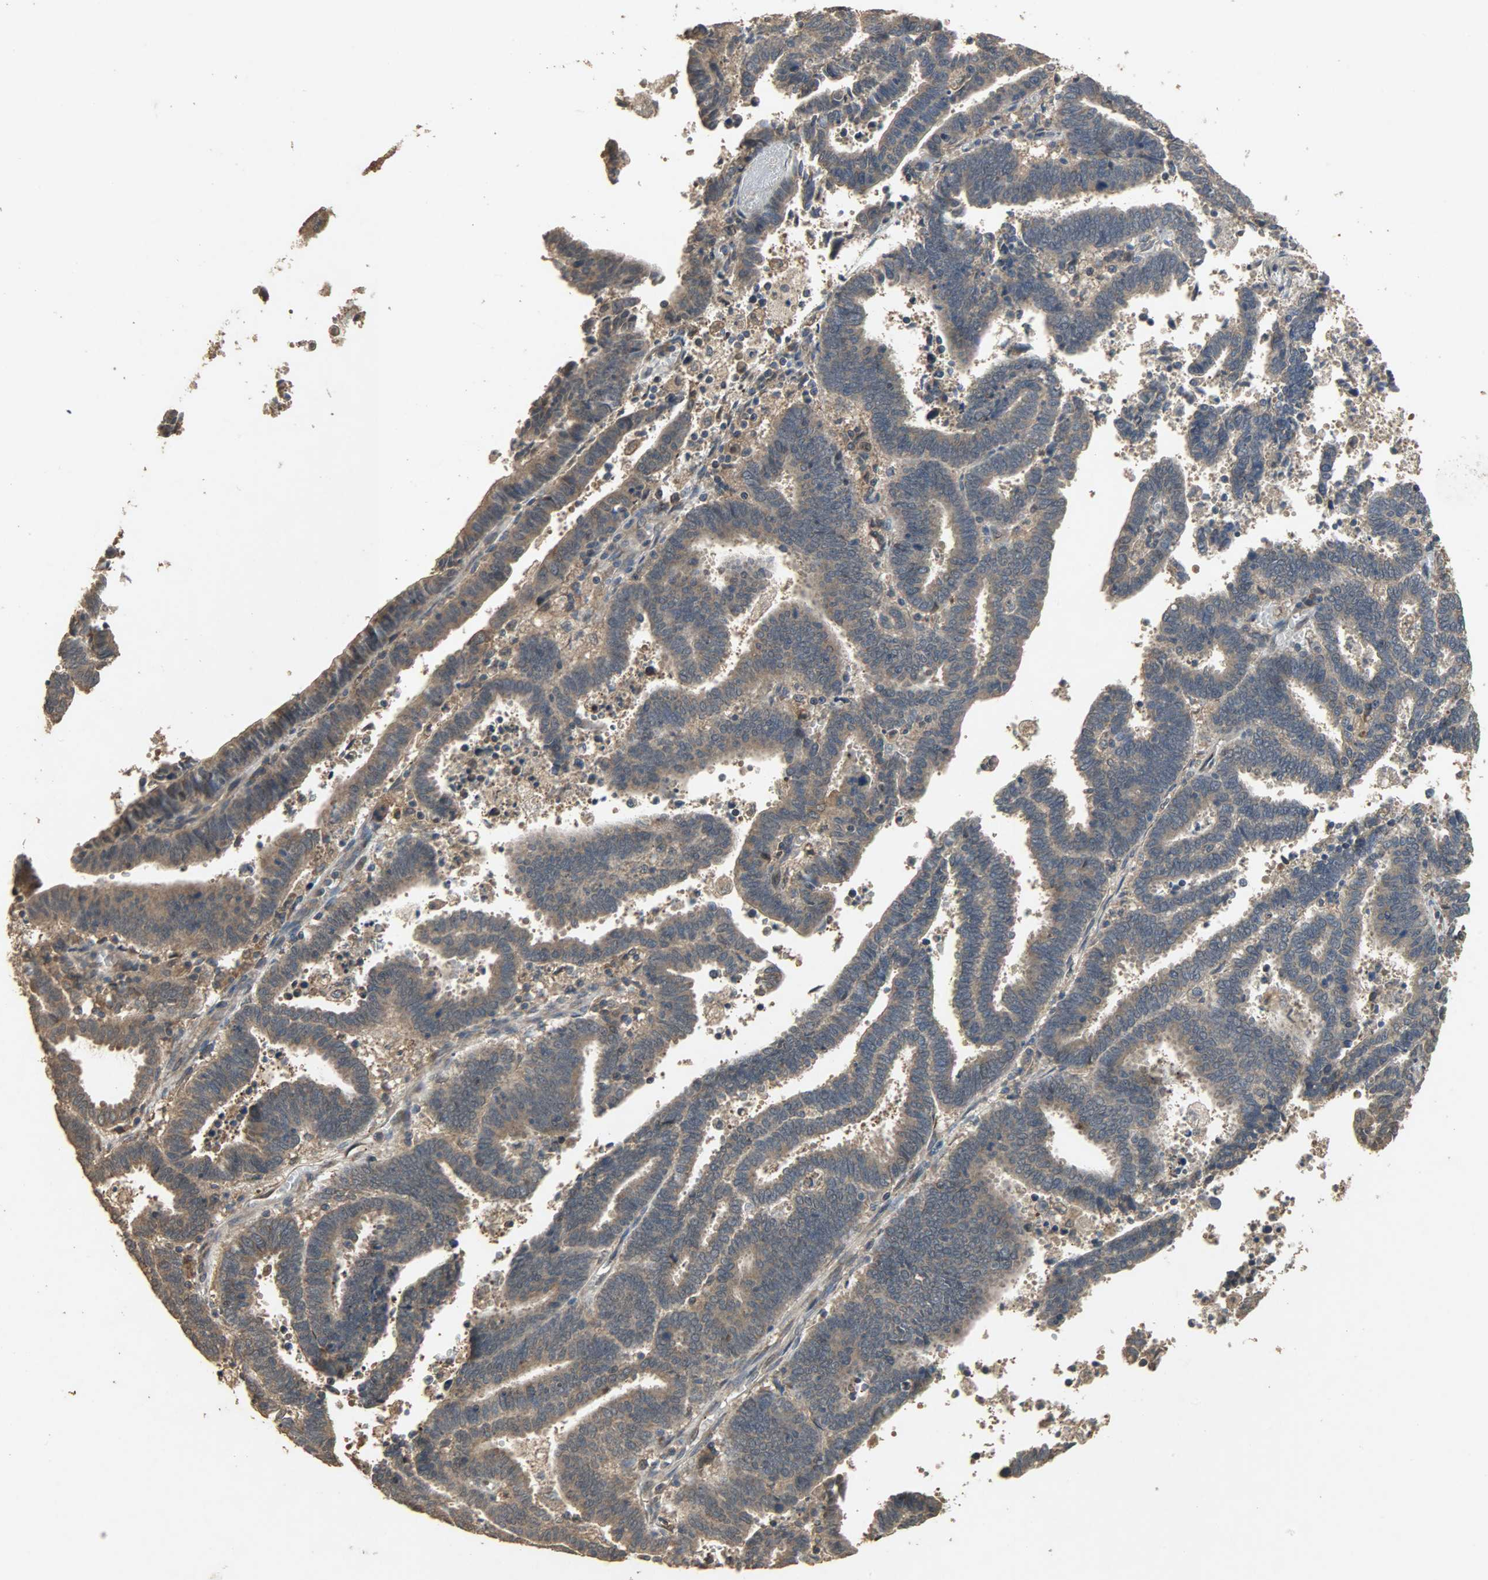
{"staining": {"intensity": "moderate", "quantity": ">75%", "location": "cytoplasmic/membranous"}, "tissue": "endometrial cancer", "cell_type": "Tumor cells", "image_type": "cancer", "snomed": [{"axis": "morphology", "description": "Adenocarcinoma, NOS"}, {"axis": "topography", "description": "Uterus"}], "caption": "A brown stain highlights moderate cytoplasmic/membranous positivity of a protein in adenocarcinoma (endometrial) tumor cells.", "gene": "CDKN2C", "patient": {"sex": "female", "age": 83}}